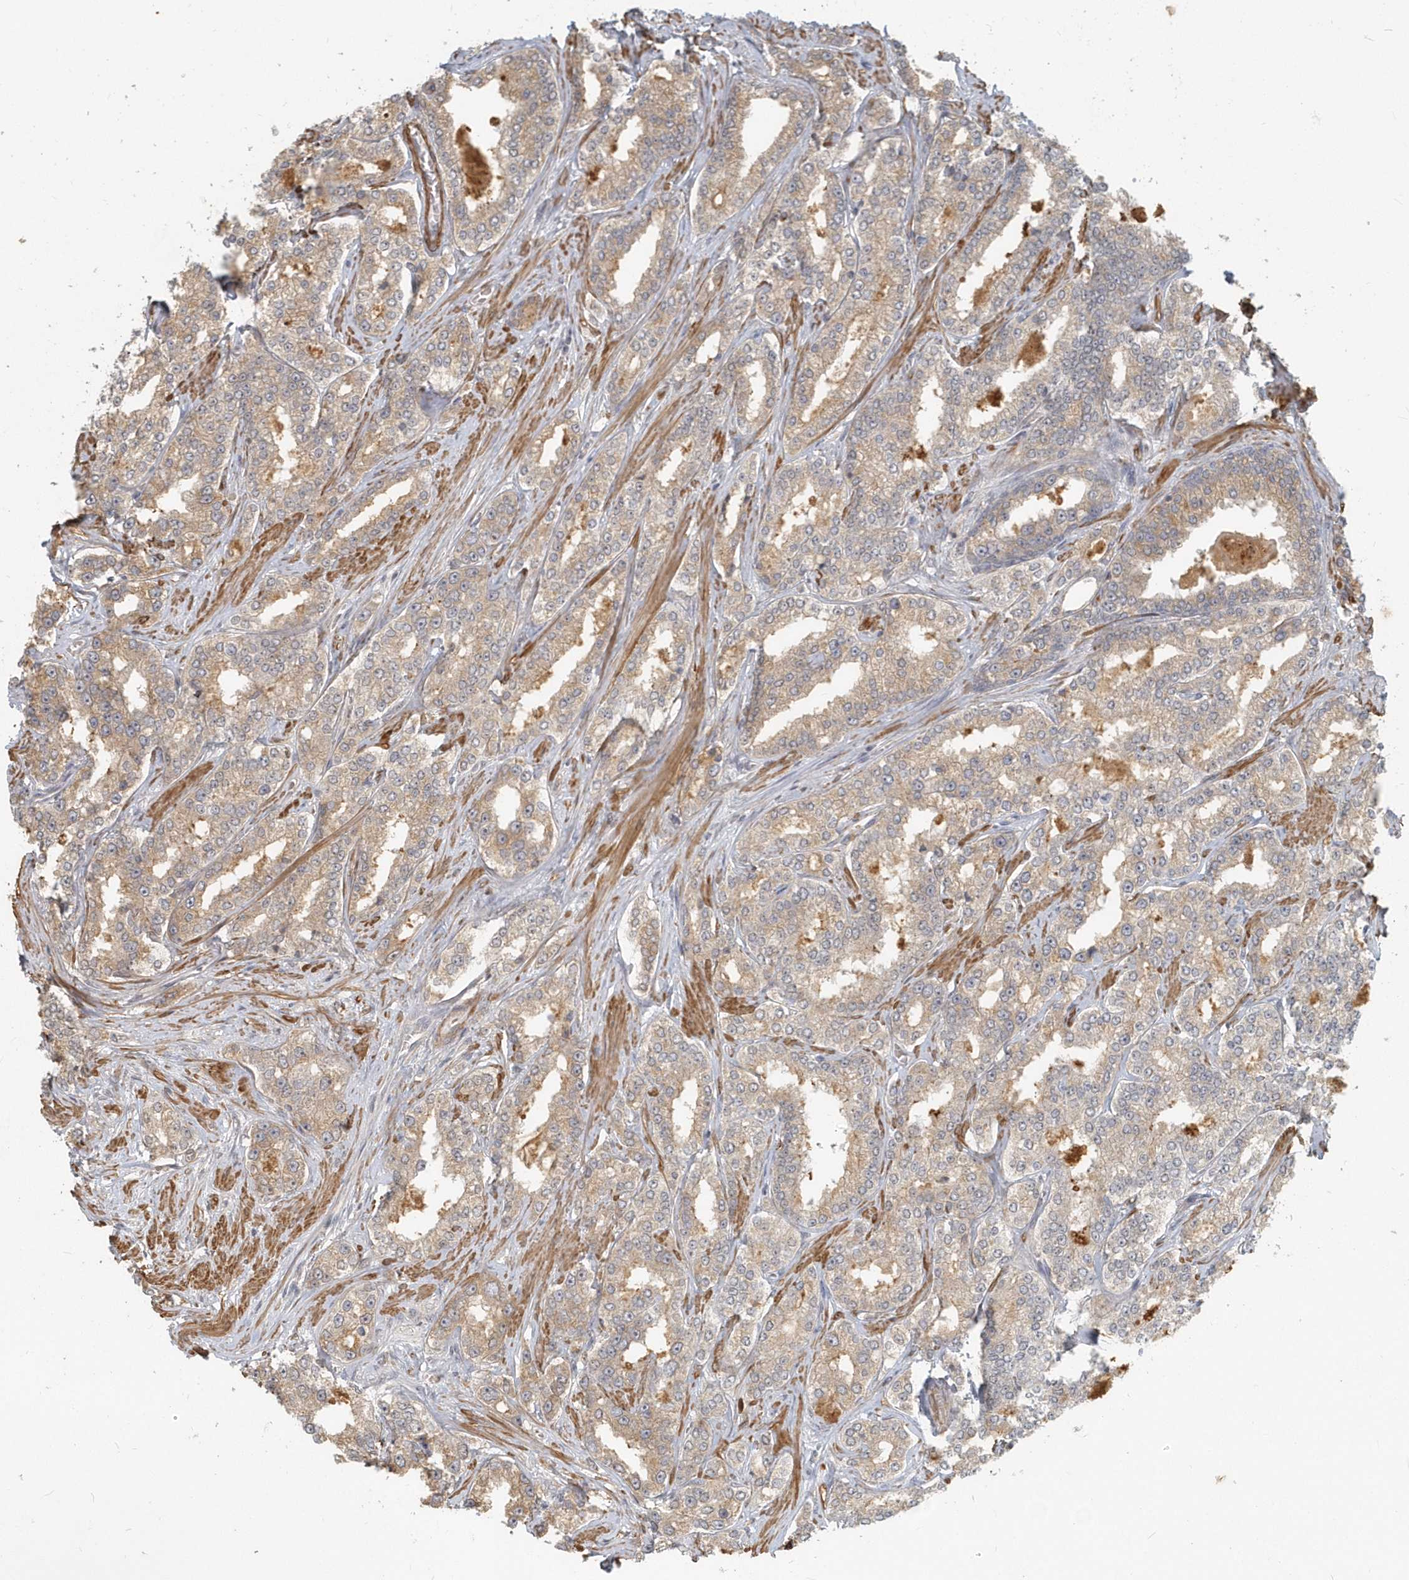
{"staining": {"intensity": "moderate", "quantity": ">75%", "location": "cytoplasmic/membranous"}, "tissue": "prostate cancer", "cell_type": "Tumor cells", "image_type": "cancer", "snomed": [{"axis": "morphology", "description": "Normal tissue, NOS"}, {"axis": "morphology", "description": "Adenocarcinoma, High grade"}, {"axis": "topography", "description": "Prostate"}], "caption": "About >75% of tumor cells in human prostate cancer (high-grade adenocarcinoma) exhibit moderate cytoplasmic/membranous protein staining as visualized by brown immunohistochemical staining.", "gene": "NAPB", "patient": {"sex": "male", "age": 83}}